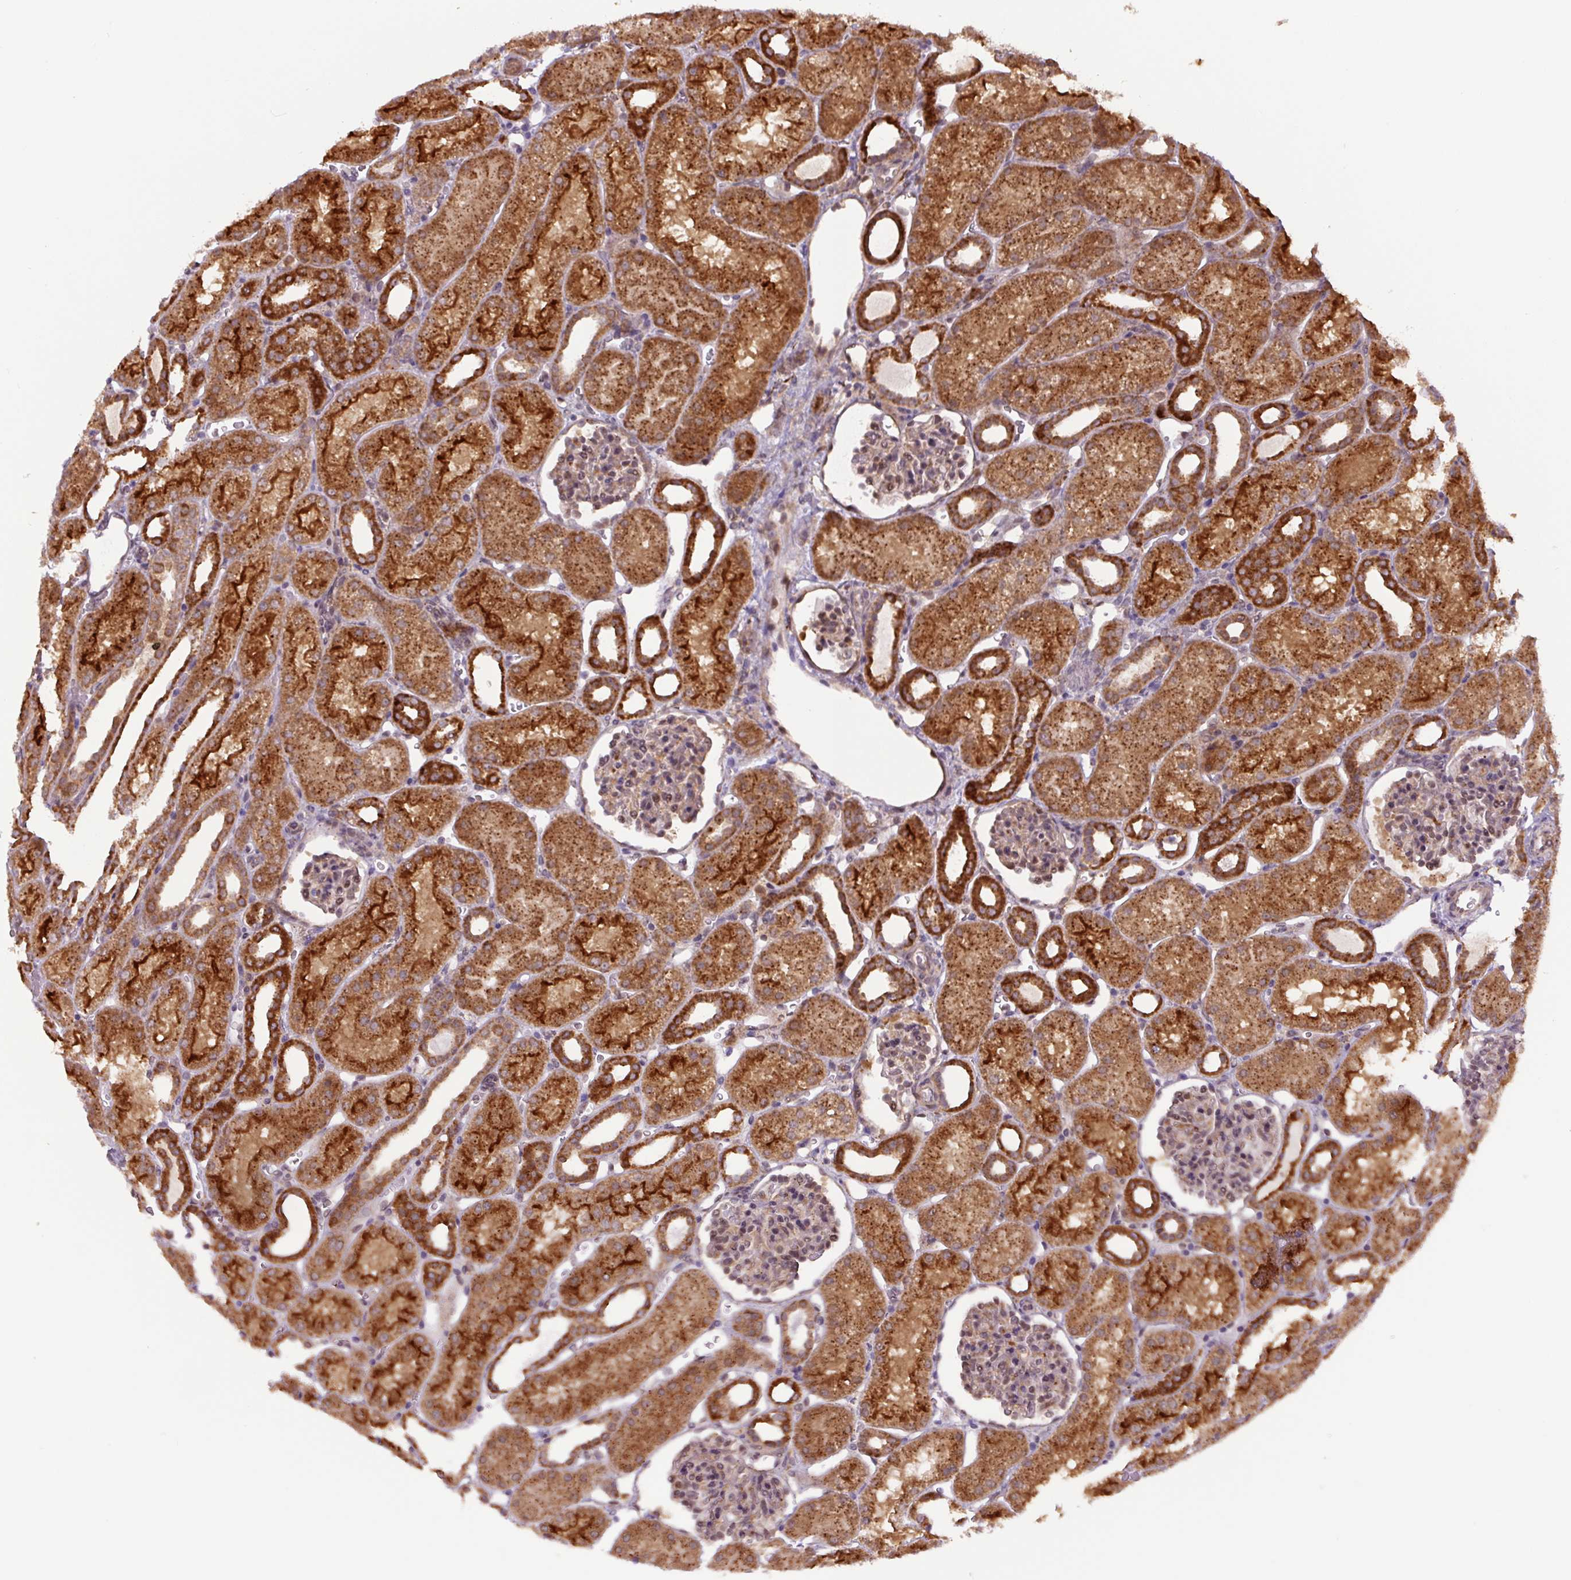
{"staining": {"intensity": "moderate", "quantity": "<25%", "location": "cytoplasmic/membranous"}, "tissue": "kidney", "cell_type": "Cells in glomeruli", "image_type": "normal", "snomed": [{"axis": "morphology", "description": "Normal tissue, NOS"}, {"axis": "topography", "description": "Kidney"}], "caption": "Unremarkable kidney displays moderate cytoplasmic/membranous positivity in about <25% of cells in glomeruli.", "gene": "ZSWIM7", "patient": {"sex": "male", "age": 2}}